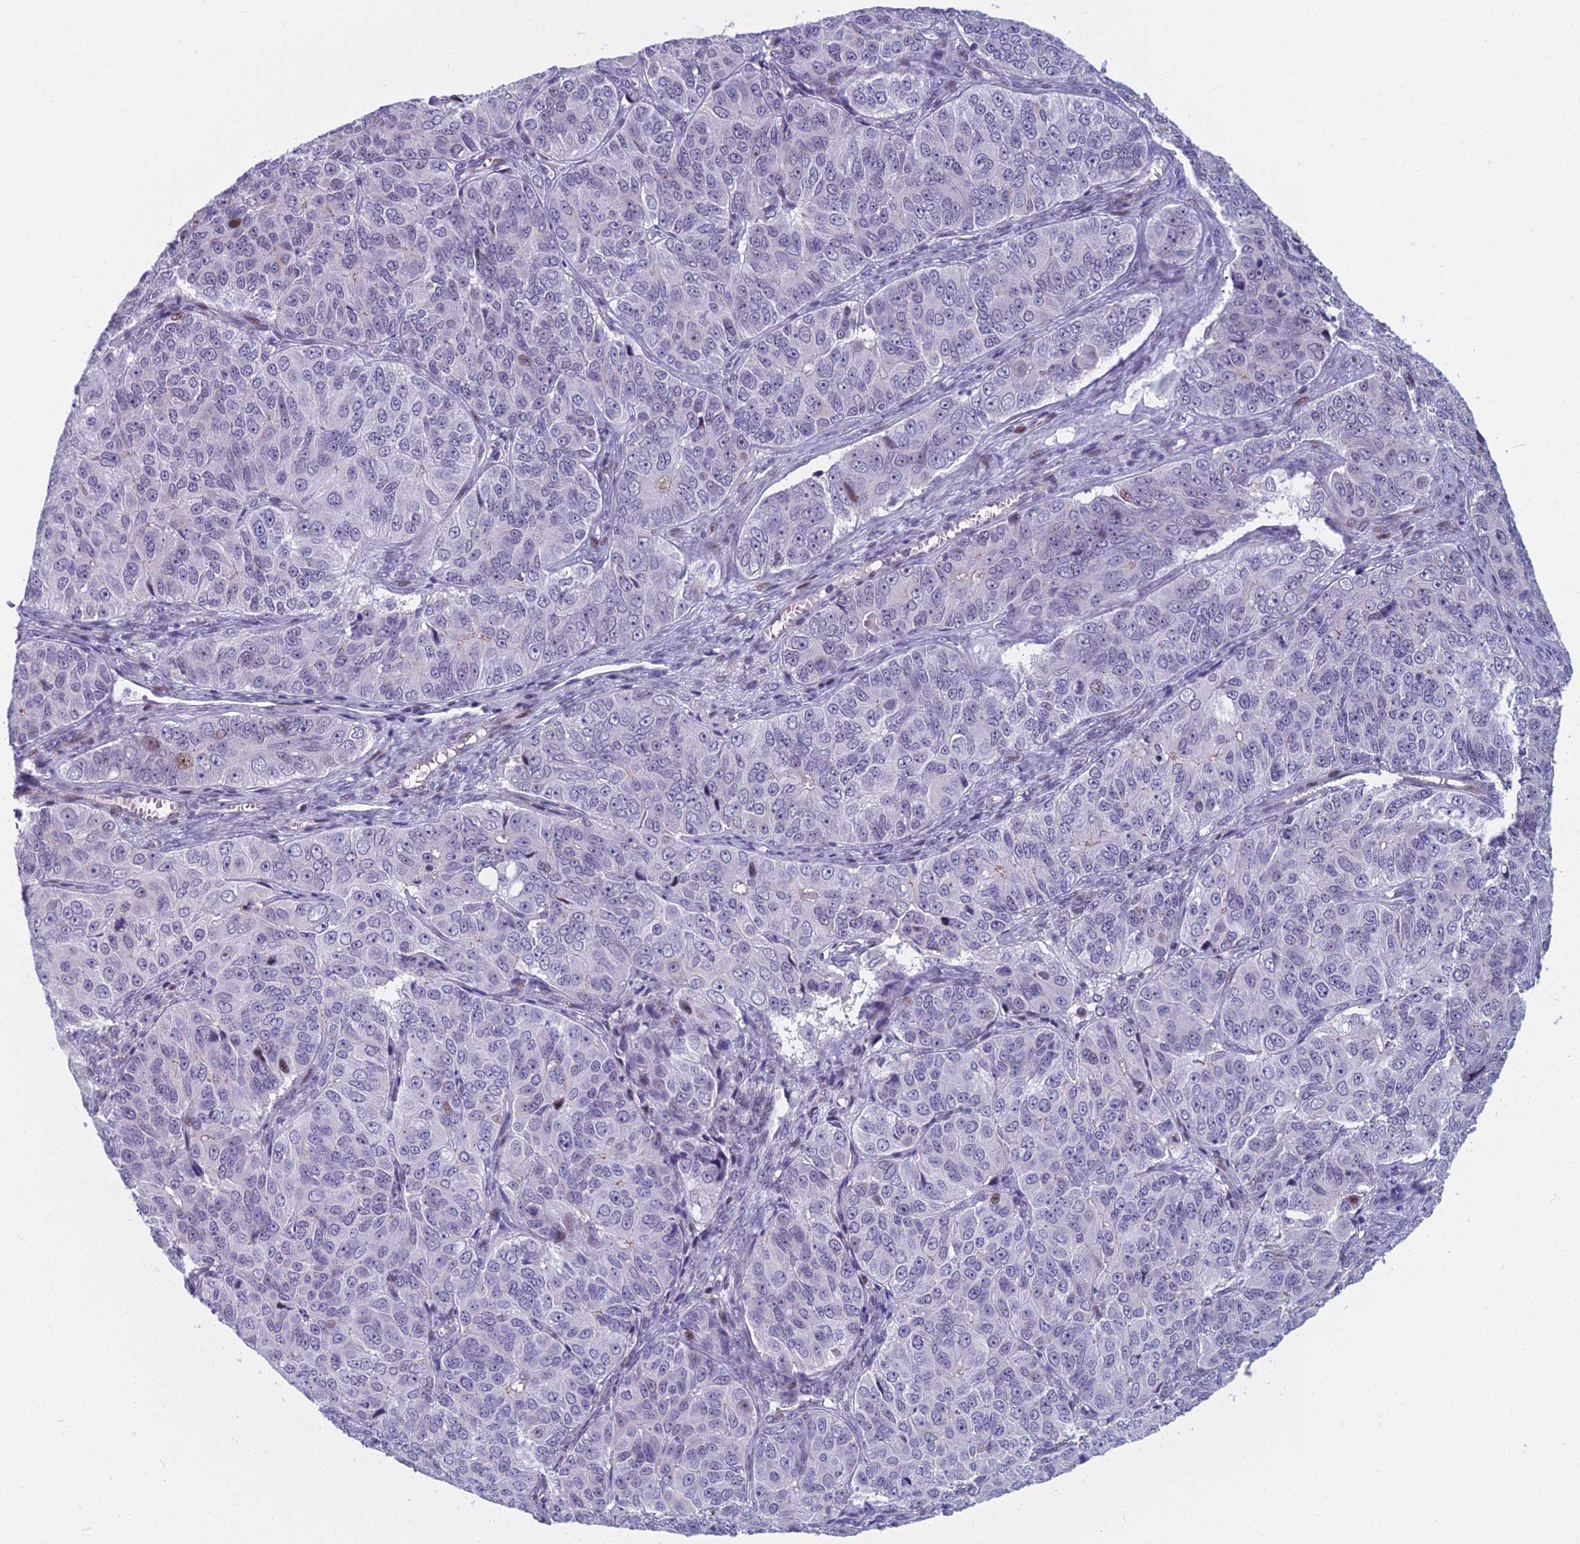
{"staining": {"intensity": "moderate", "quantity": "<25%", "location": "nuclear"}, "tissue": "ovarian cancer", "cell_type": "Tumor cells", "image_type": "cancer", "snomed": [{"axis": "morphology", "description": "Carcinoma, endometroid"}, {"axis": "topography", "description": "Ovary"}], "caption": "Protein expression analysis of human ovarian cancer (endometroid carcinoma) reveals moderate nuclear positivity in about <25% of tumor cells.", "gene": "MYBPC2", "patient": {"sex": "female", "age": 51}}